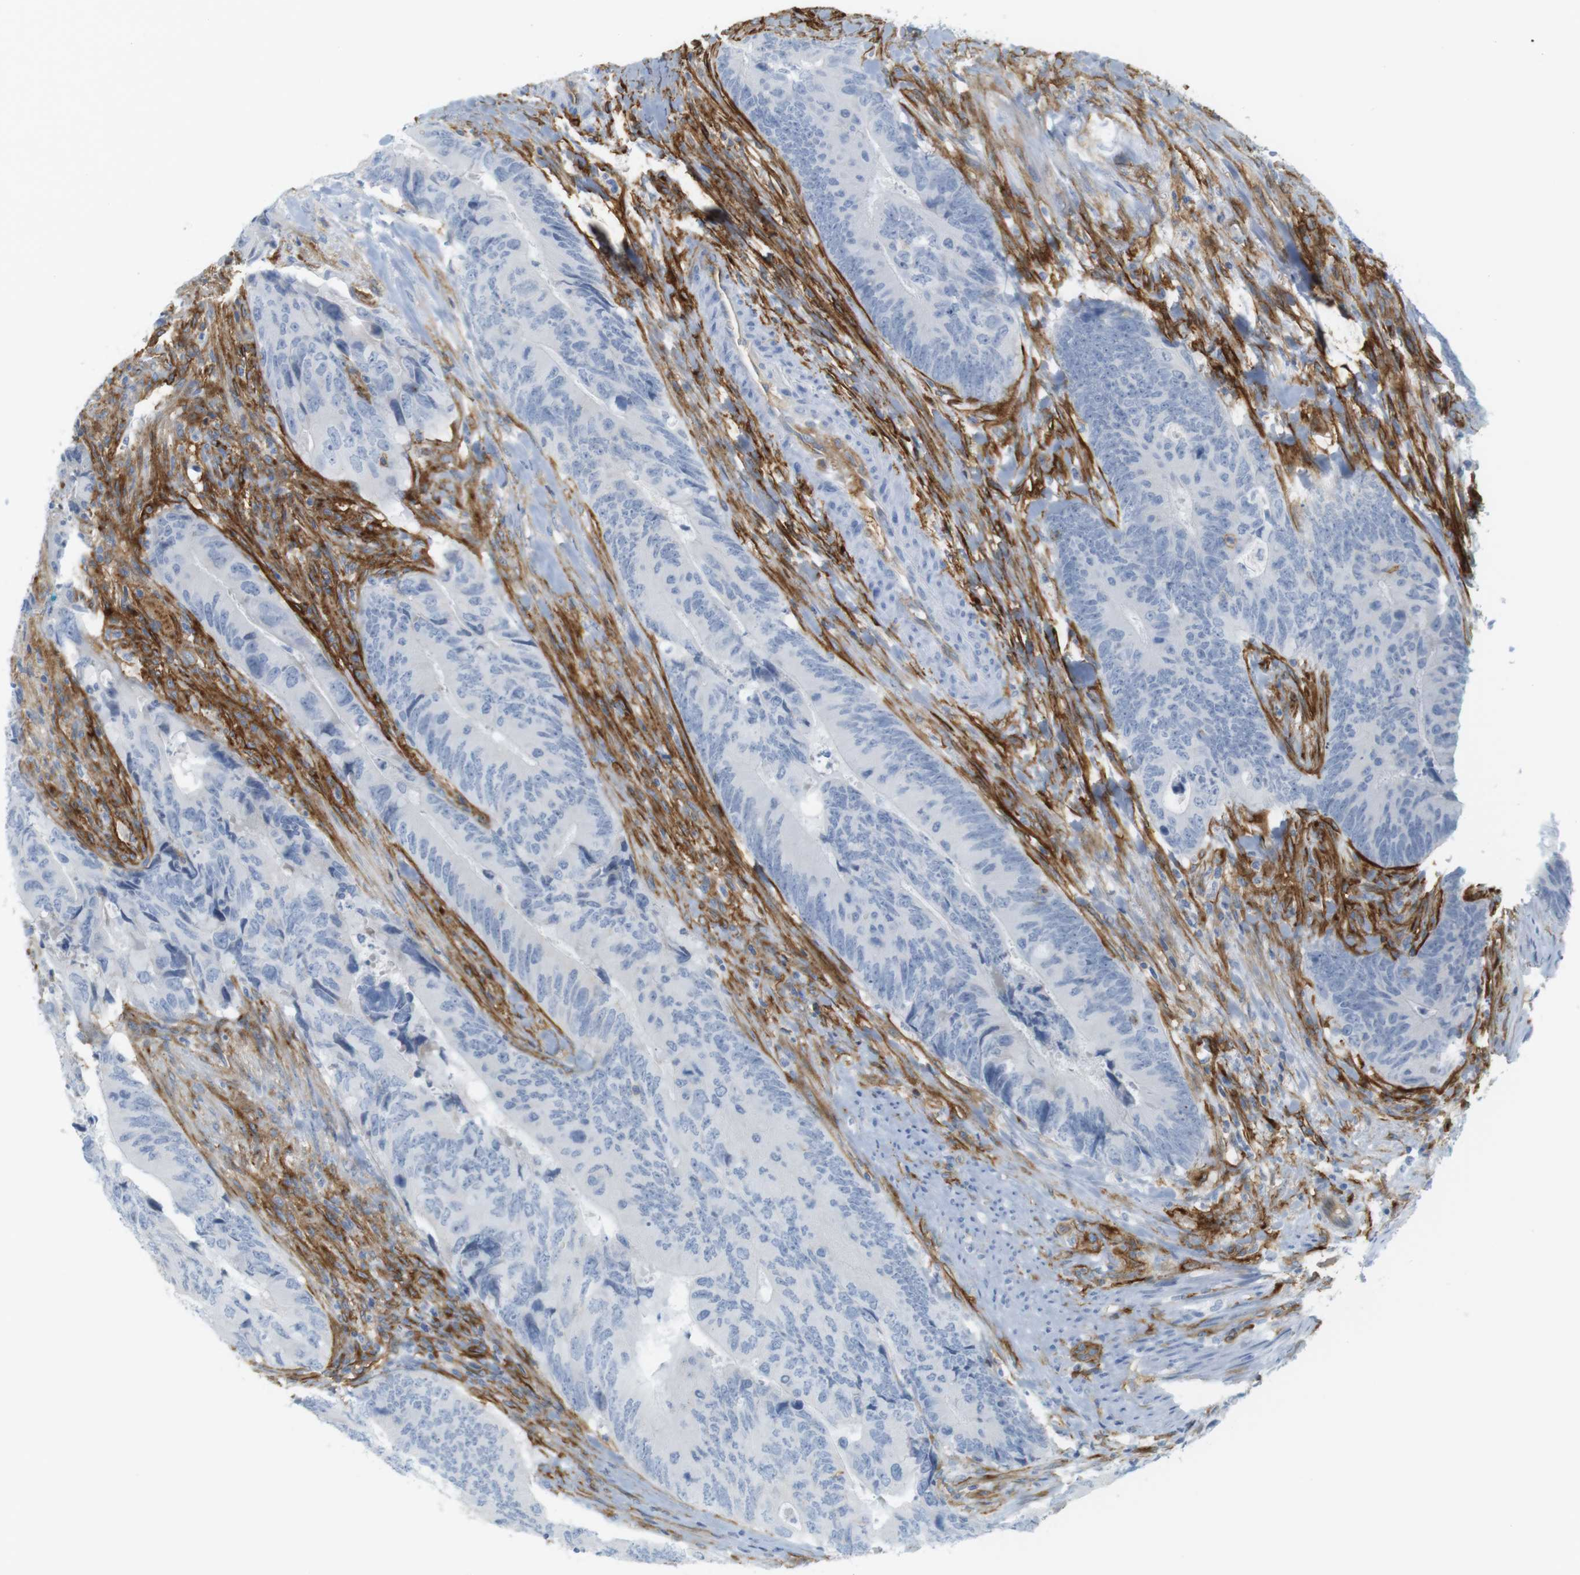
{"staining": {"intensity": "negative", "quantity": "none", "location": "none"}, "tissue": "colorectal cancer", "cell_type": "Tumor cells", "image_type": "cancer", "snomed": [{"axis": "morphology", "description": "Normal tissue, NOS"}, {"axis": "morphology", "description": "Adenocarcinoma, NOS"}, {"axis": "topography", "description": "Colon"}], "caption": "DAB (3,3'-diaminobenzidine) immunohistochemical staining of human adenocarcinoma (colorectal) reveals no significant expression in tumor cells.", "gene": "F2R", "patient": {"sex": "male", "age": 56}}